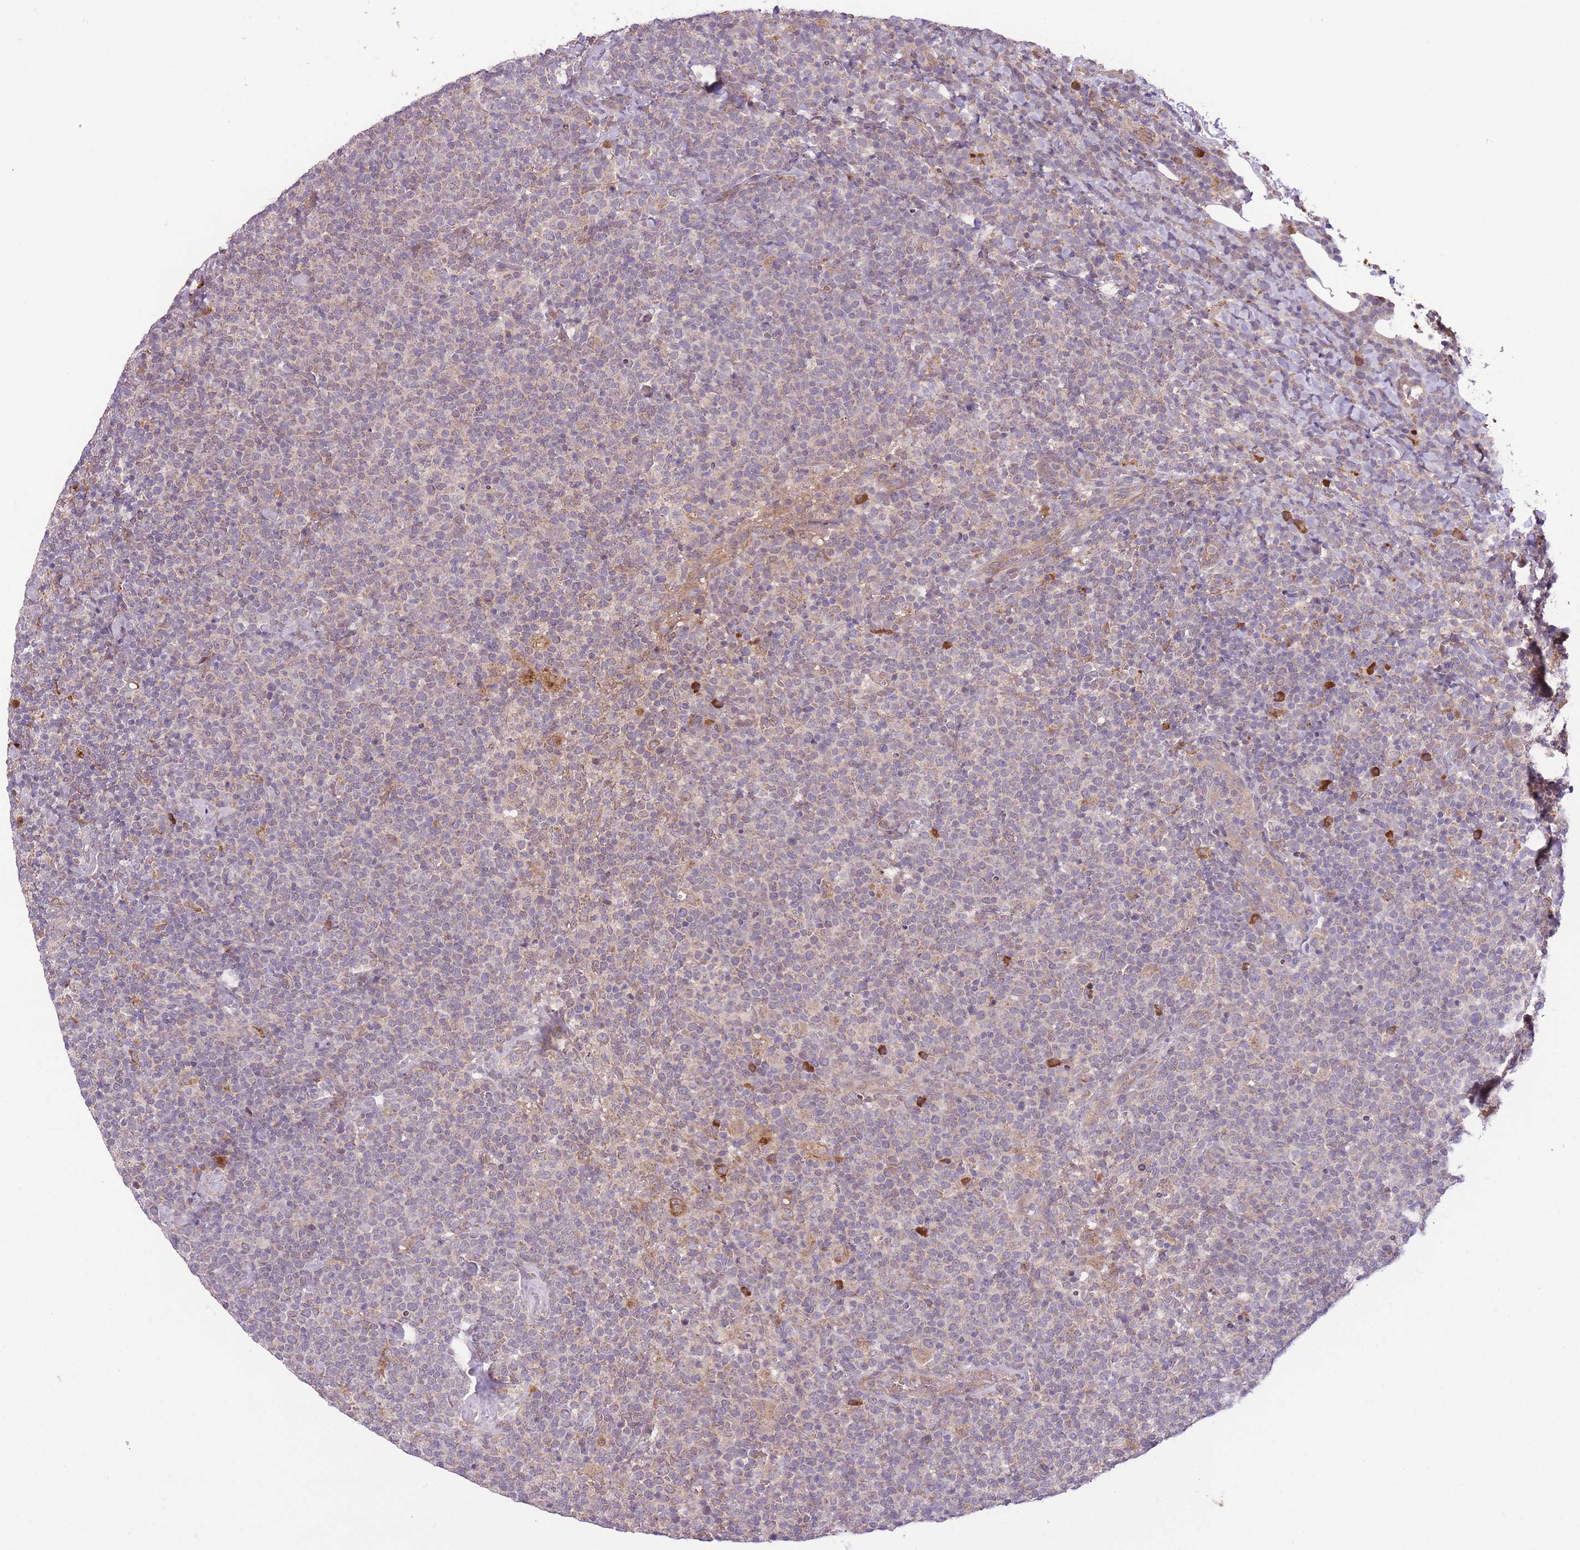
{"staining": {"intensity": "weak", "quantity": "25%-75%", "location": "cytoplasmic/membranous"}, "tissue": "lymphoma", "cell_type": "Tumor cells", "image_type": "cancer", "snomed": [{"axis": "morphology", "description": "Malignant lymphoma, non-Hodgkin's type, High grade"}, {"axis": "topography", "description": "Lymph node"}], "caption": "Human lymphoma stained for a protein (brown) reveals weak cytoplasmic/membranous positive positivity in approximately 25%-75% of tumor cells.", "gene": "POLR3F", "patient": {"sex": "male", "age": 61}}